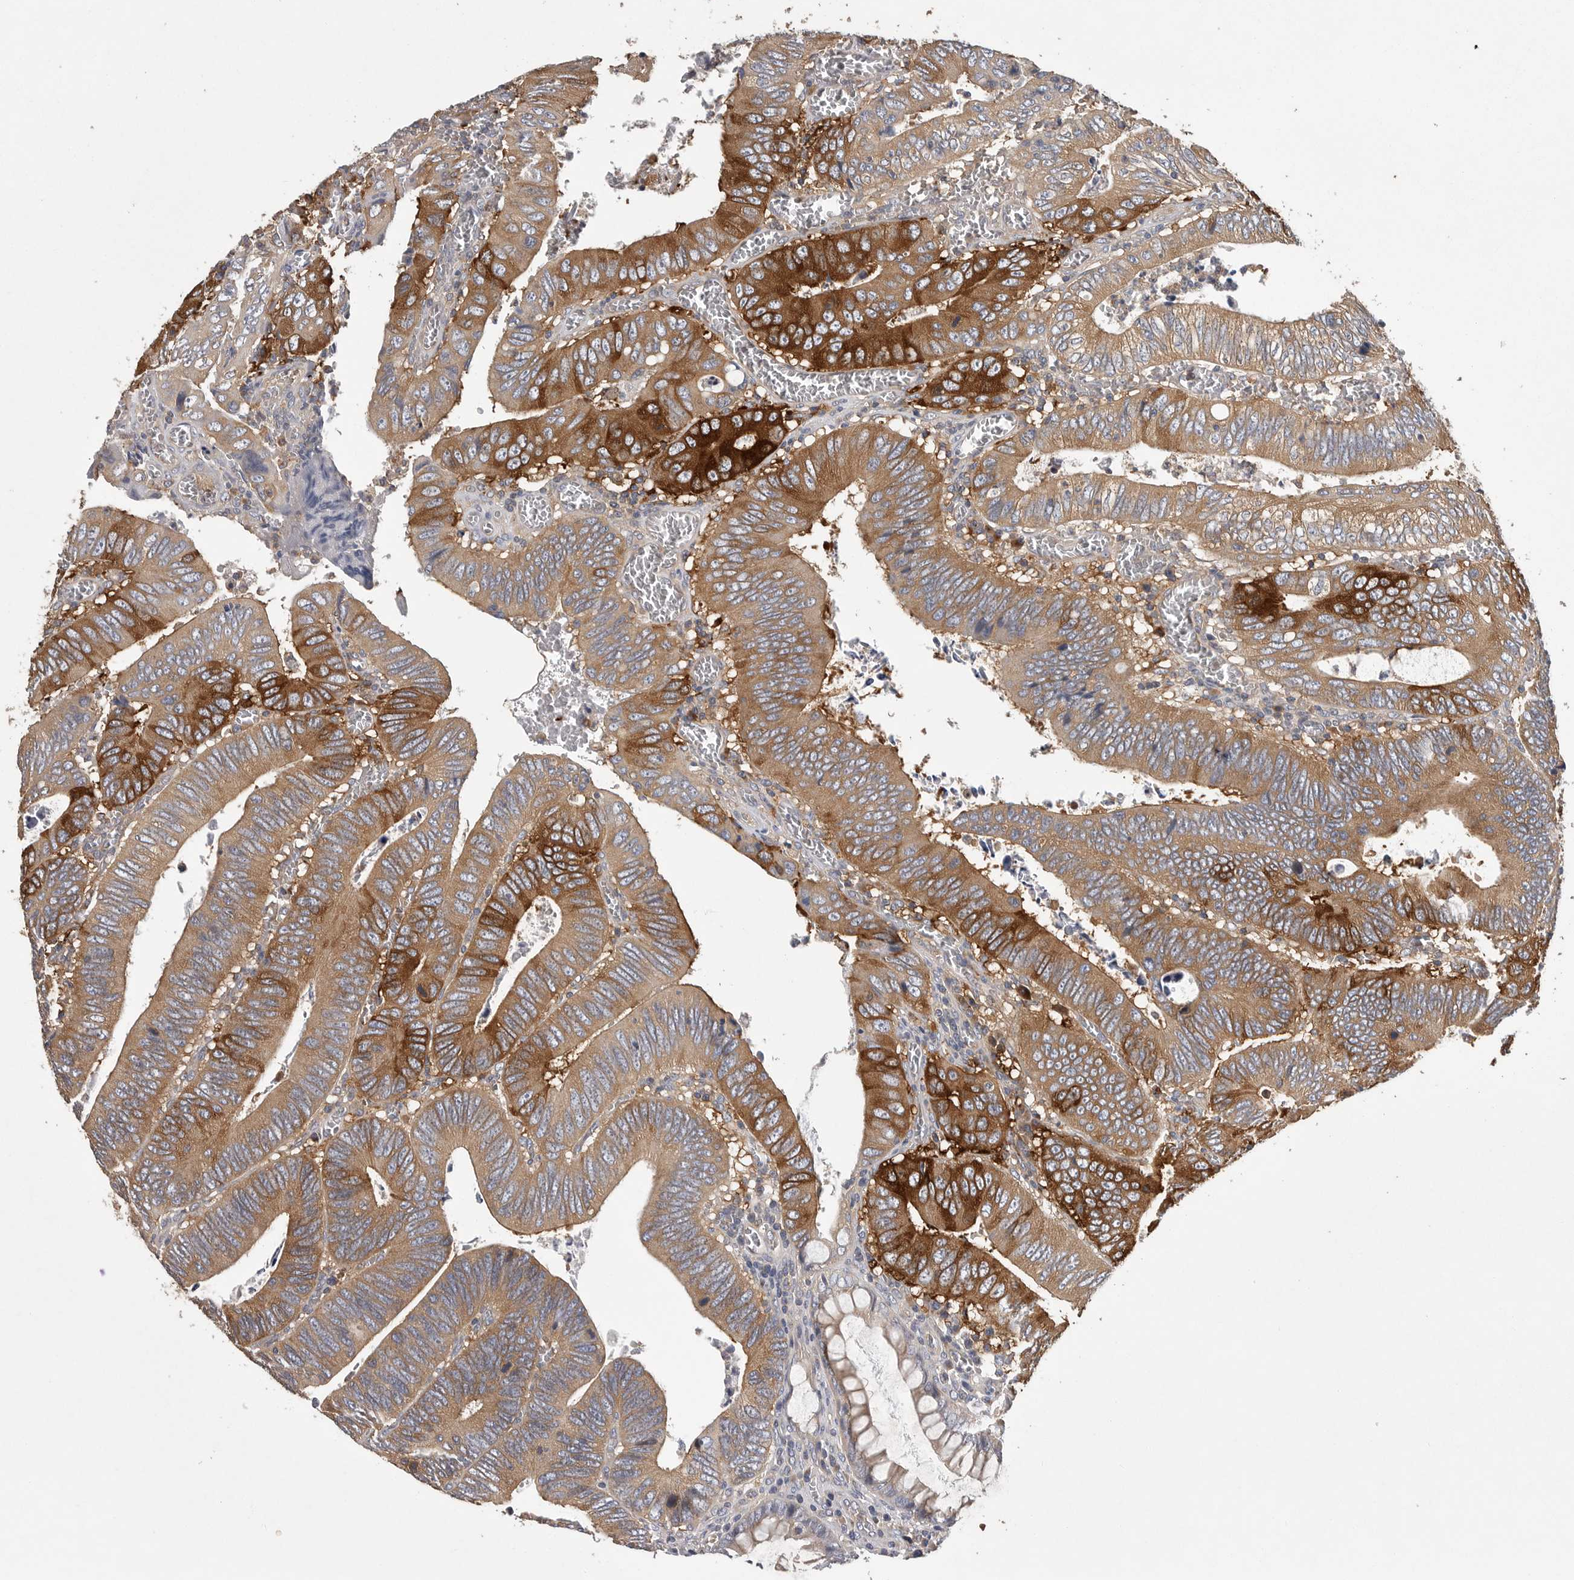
{"staining": {"intensity": "moderate", "quantity": ">75%", "location": "cytoplasmic/membranous"}, "tissue": "colorectal cancer", "cell_type": "Tumor cells", "image_type": "cancer", "snomed": [{"axis": "morphology", "description": "Inflammation, NOS"}, {"axis": "morphology", "description": "Adenocarcinoma, NOS"}, {"axis": "topography", "description": "Colon"}], "caption": "Moderate cytoplasmic/membranous expression for a protein is seen in about >75% of tumor cells of colorectal cancer using immunohistochemistry.", "gene": "OXR1", "patient": {"sex": "male", "age": 72}}